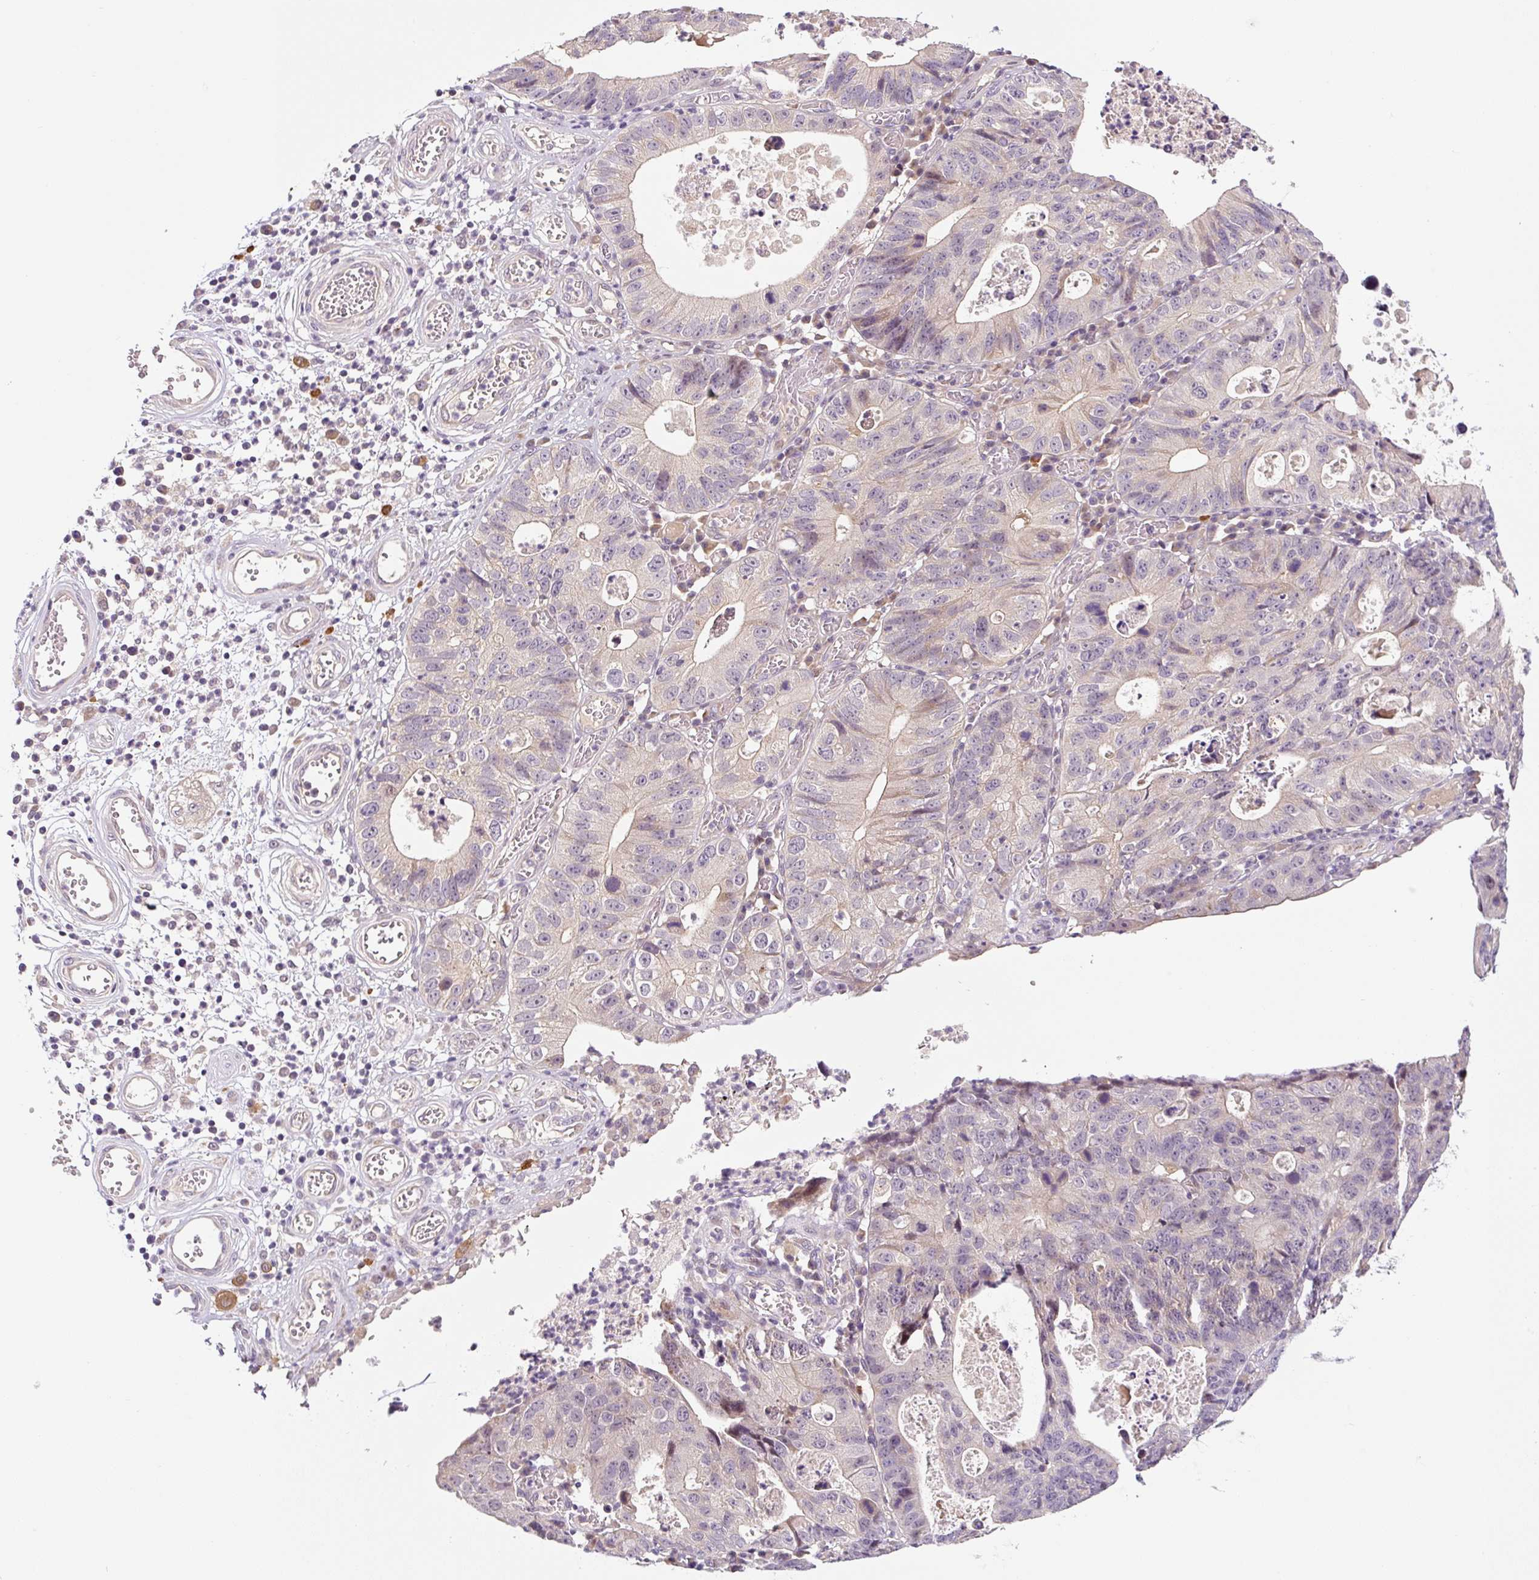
{"staining": {"intensity": "weak", "quantity": "25%-75%", "location": "cytoplasmic/membranous"}, "tissue": "stomach cancer", "cell_type": "Tumor cells", "image_type": "cancer", "snomed": [{"axis": "morphology", "description": "Adenocarcinoma, NOS"}, {"axis": "topography", "description": "Stomach"}], "caption": "Immunohistochemical staining of human stomach adenocarcinoma demonstrates low levels of weak cytoplasmic/membranous positivity in about 25%-75% of tumor cells.", "gene": "PRKAA2", "patient": {"sex": "male", "age": 59}}